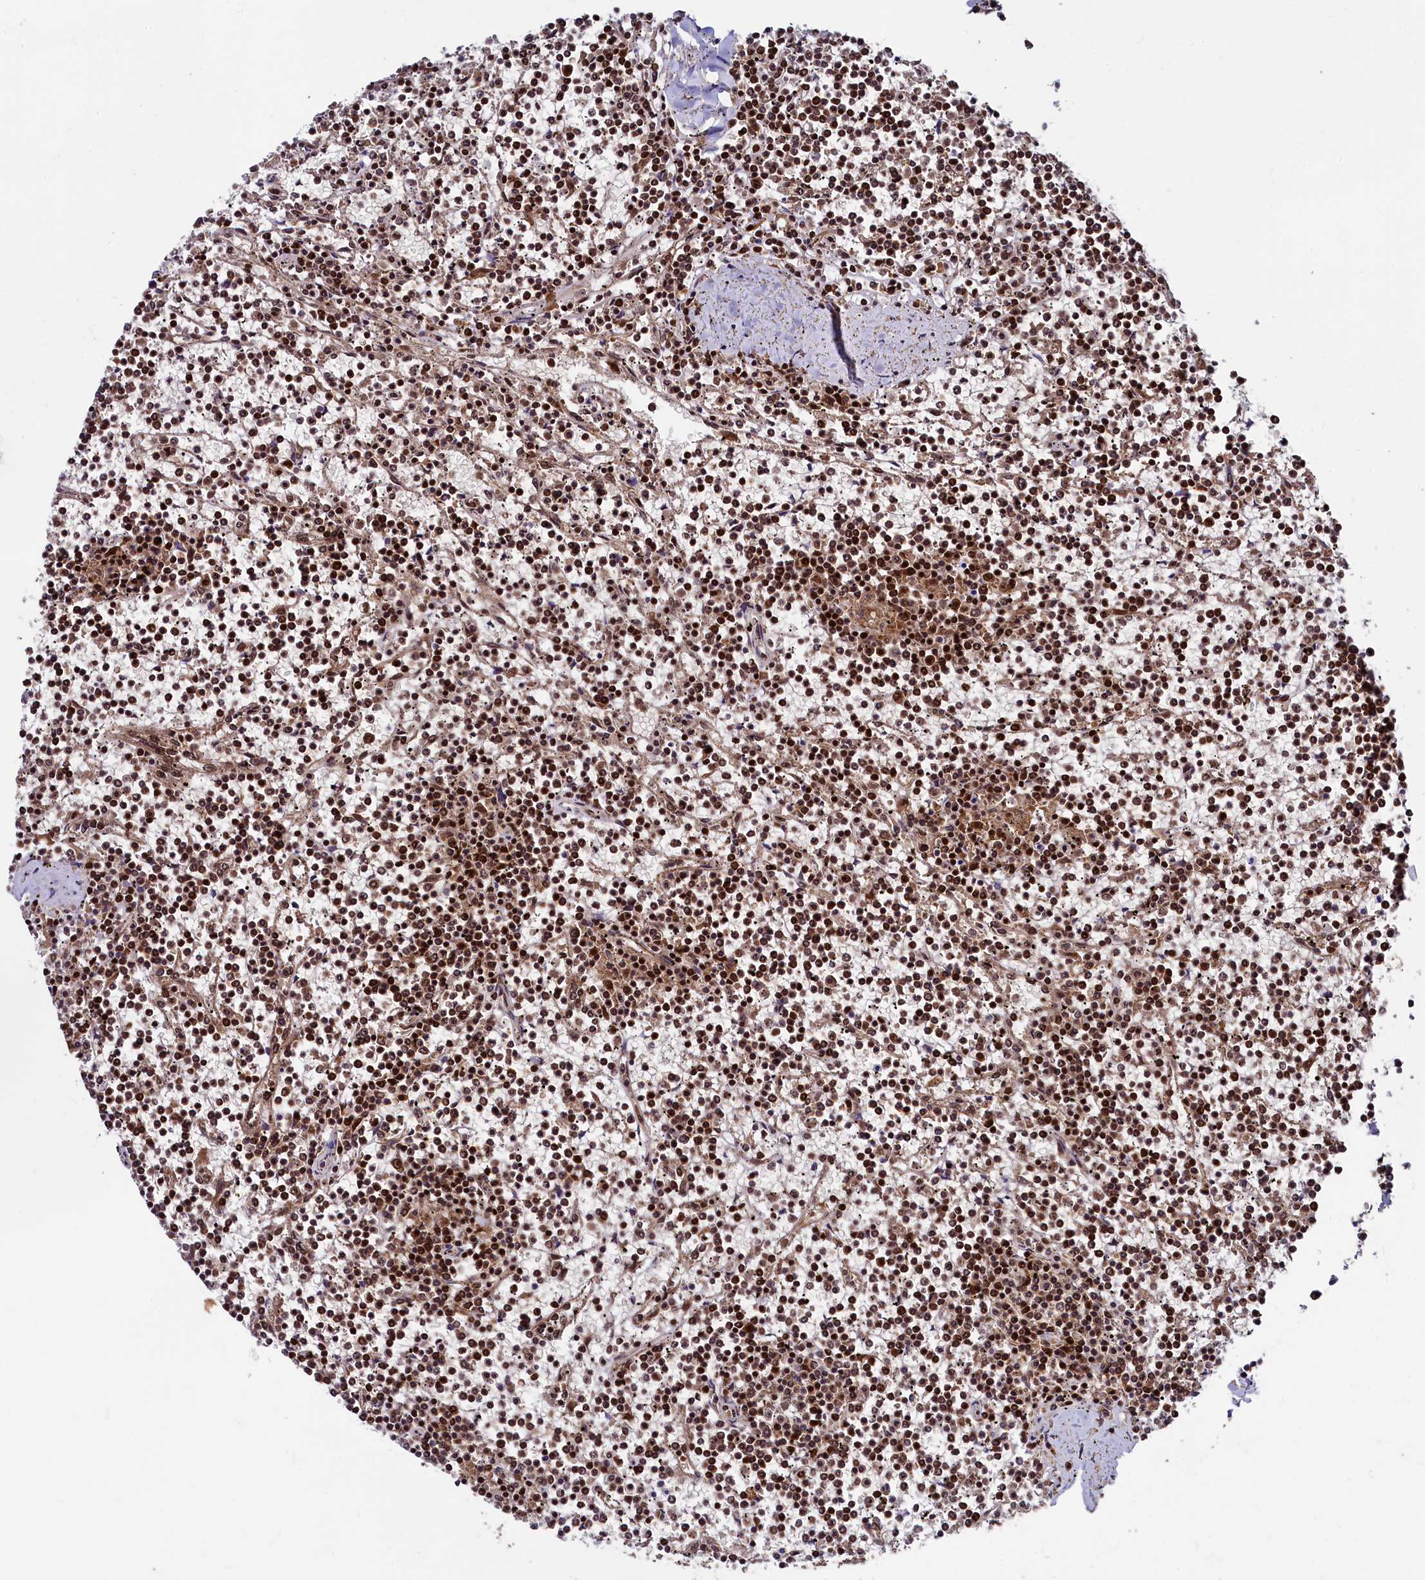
{"staining": {"intensity": "moderate", "quantity": ">75%", "location": "nuclear"}, "tissue": "lymphoma", "cell_type": "Tumor cells", "image_type": "cancer", "snomed": [{"axis": "morphology", "description": "Malignant lymphoma, non-Hodgkin's type, Low grade"}, {"axis": "topography", "description": "Spleen"}], "caption": "Protein expression by immunohistochemistry (IHC) demonstrates moderate nuclear positivity in approximately >75% of tumor cells in malignant lymphoma, non-Hodgkin's type (low-grade). (DAB (3,3'-diaminobenzidine) IHC, brown staining for protein, blue staining for nuclei).", "gene": "LEO1", "patient": {"sex": "female", "age": 19}}